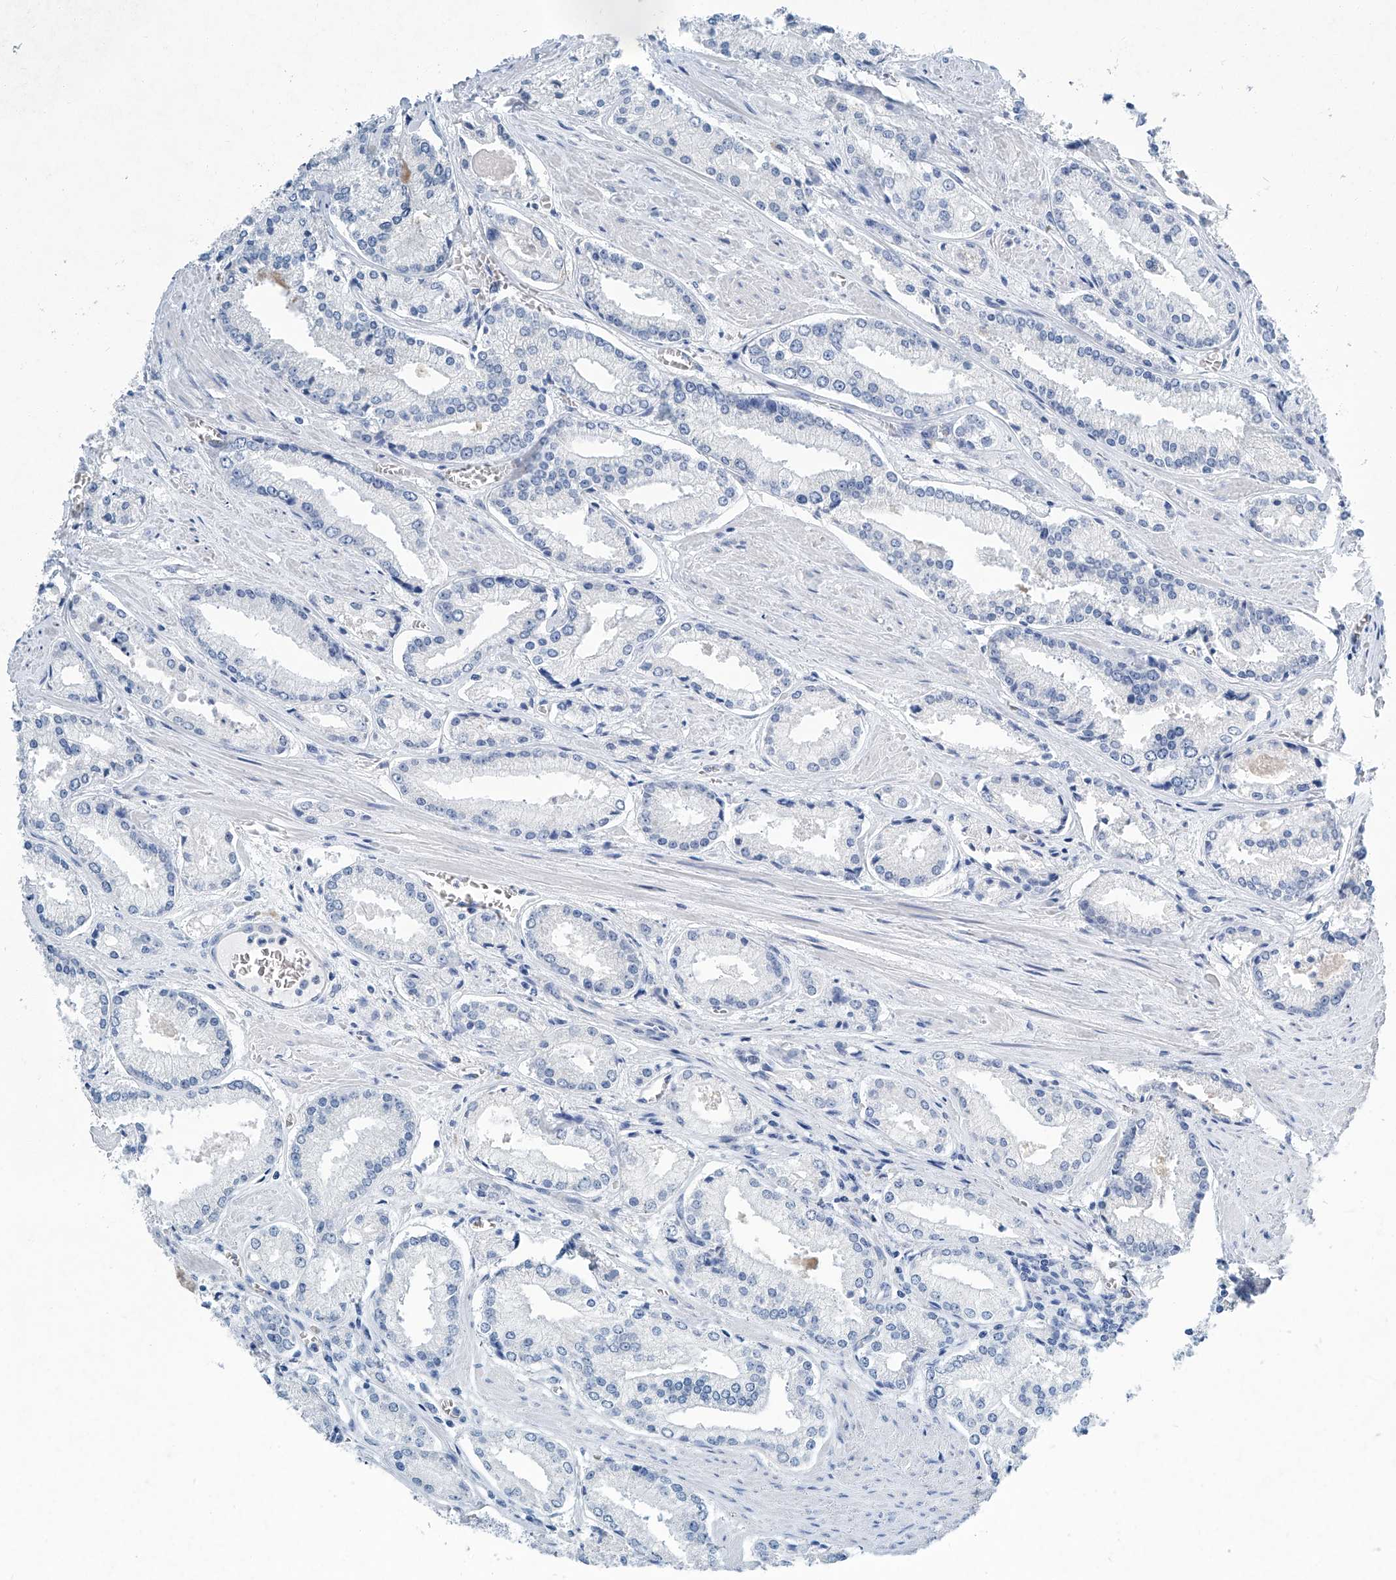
{"staining": {"intensity": "negative", "quantity": "none", "location": "none"}, "tissue": "prostate cancer", "cell_type": "Tumor cells", "image_type": "cancer", "snomed": [{"axis": "morphology", "description": "Adenocarcinoma, Low grade"}, {"axis": "topography", "description": "Prostate"}], "caption": "IHC histopathology image of human prostate cancer (low-grade adenocarcinoma) stained for a protein (brown), which exhibits no staining in tumor cells.", "gene": "CYP2A7", "patient": {"sex": "male", "age": 54}}